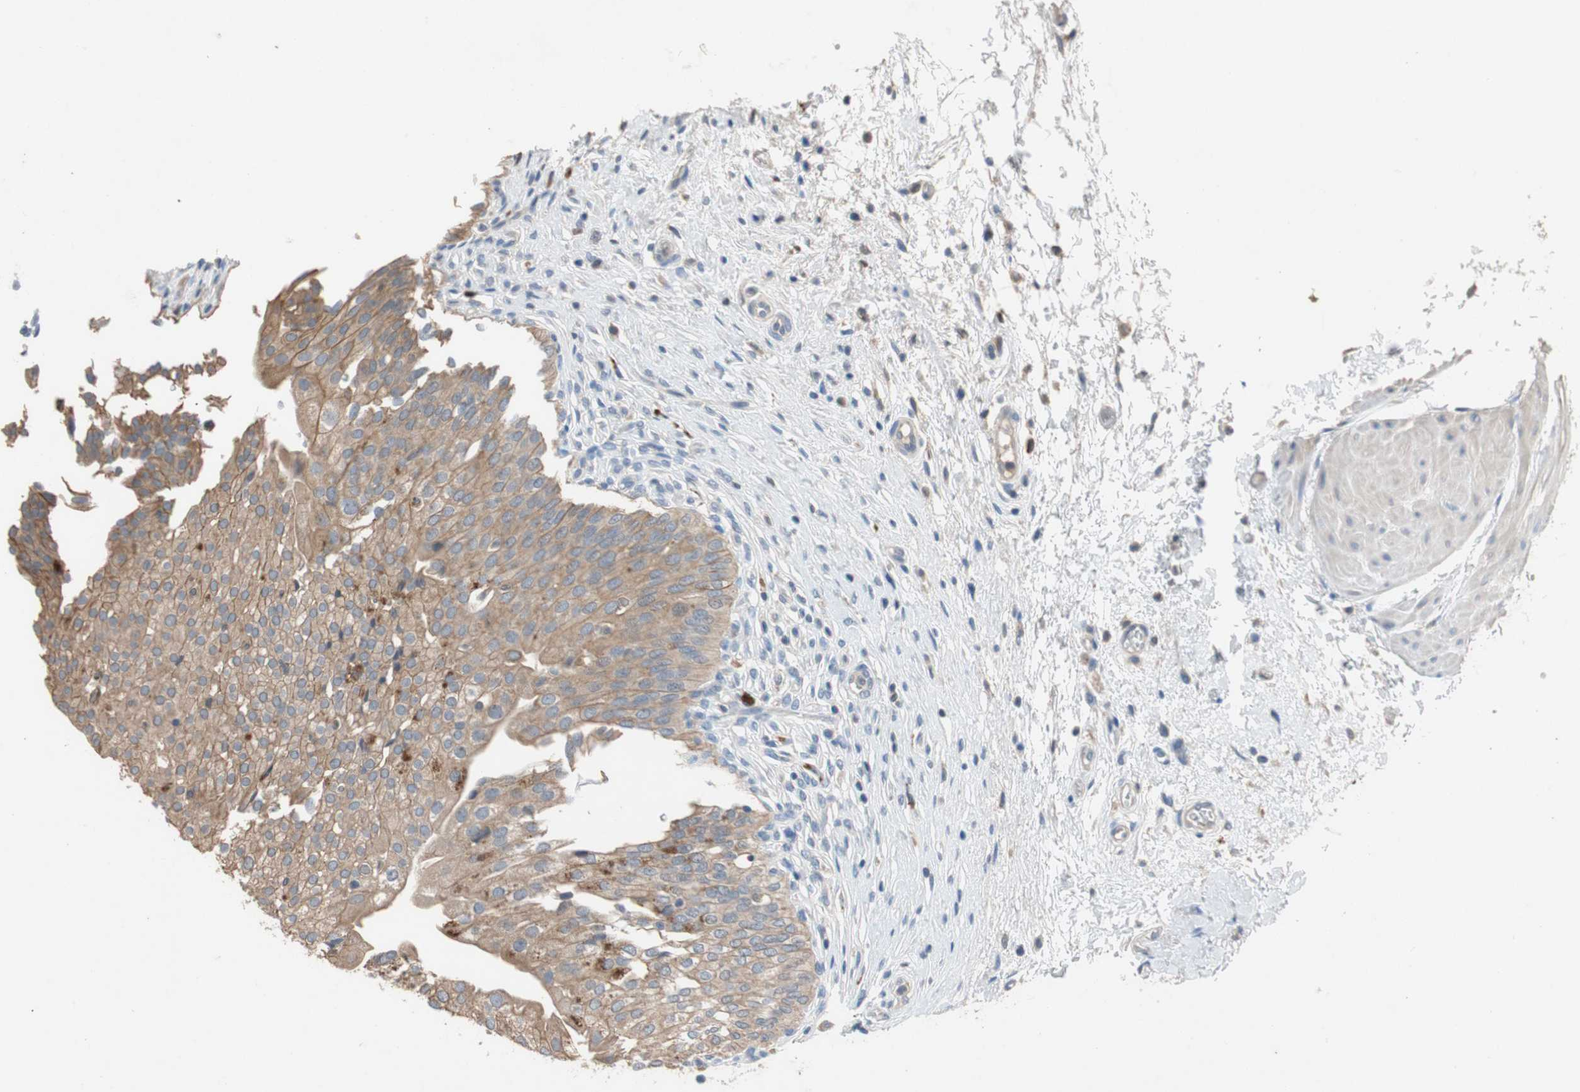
{"staining": {"intensity": "moderate", "quantity": ">75%", "location": "cytoplasmic/membranous"}, "tissue": "urinary bladder", "cell_type": "Urothelial cells", "image_type": "normal", "snomed": [{"axis": "morphology", "description": "Normal tissue, NOS"}, {"axis": "morphology", "description": "Urothelial carcinoma, High grade"}, {"axis": "topography", "description": "Urinary bladder"}], "caption": "The histopathology image shows staining of normal urinary bladder, revealing moderate cytoplasmic/membranous protein expression (brown color) within urothelial cells. The protein of interest is stained brown, and the nuclei are stained in blue (DAB (3,3'-diaminobenzidine) IHC with brightfield microscopy, high magnification).", "gene": "ADAP1", "patient": {"sex": "male", "age": 46}}